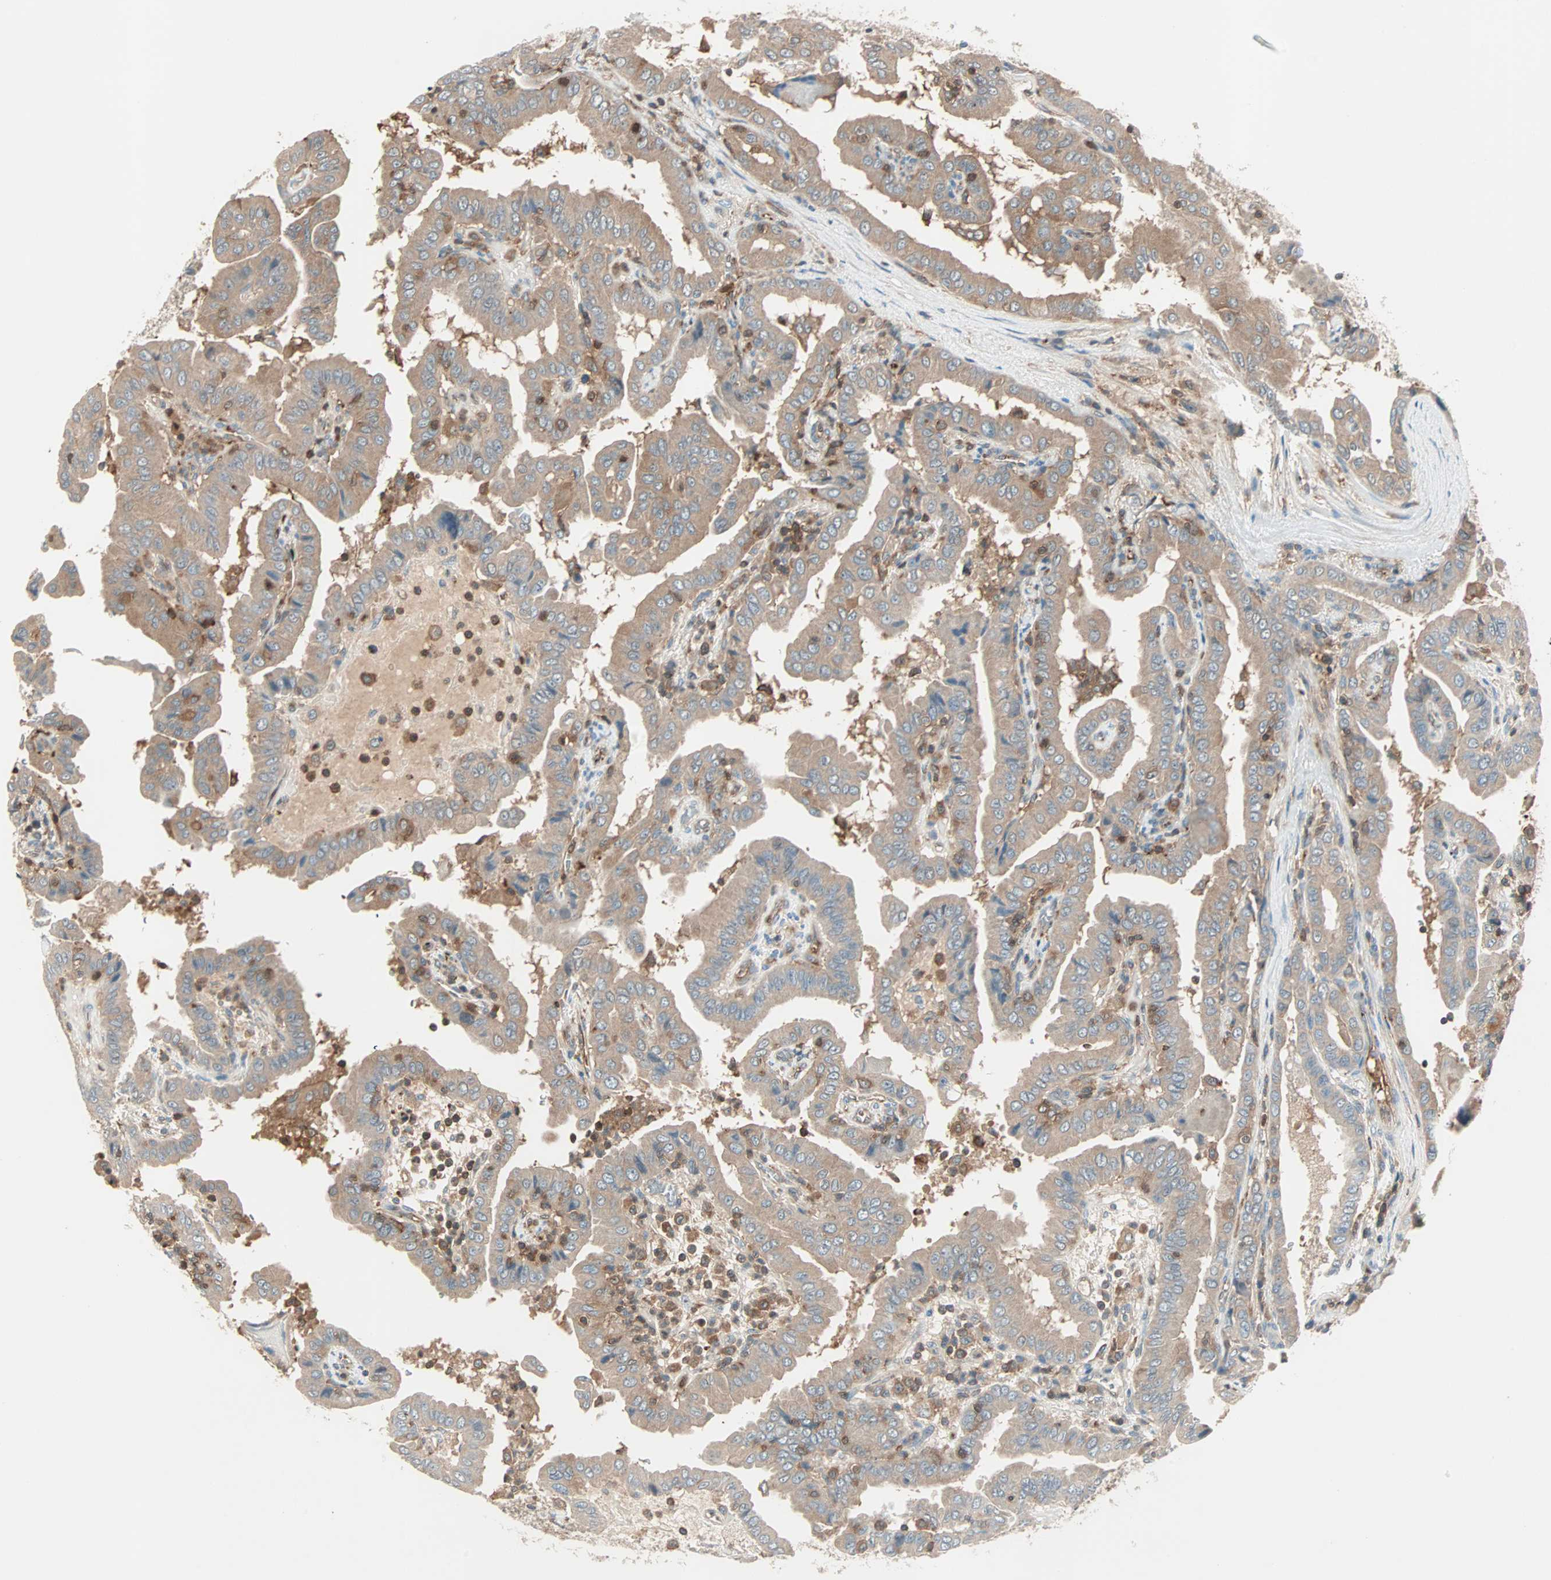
{"staining": {"intensity": "moderate", "quantity": ">75%", "location": "cytoplasmic/membranous"}, "tissue": "thyroid cancer", "cell_type": "Tumor cells", "image_type": "cancer", "snomed": [{"axis": "morphology", "description": "Papillary adenocarcinoma, NOS"}, {"axis": "topography", "description": "Thyroid gland"}], "caption": "Immunohistochemical staining of papillary adenocarcinoma (thyroid) reveals medium levels of moderate cytoplasmic/membranous staining in approximately >75% of tumor cells. Nuclei are stained in blue.", "gene": "TEC", "patient": {"sex": "male", "age": 33}}